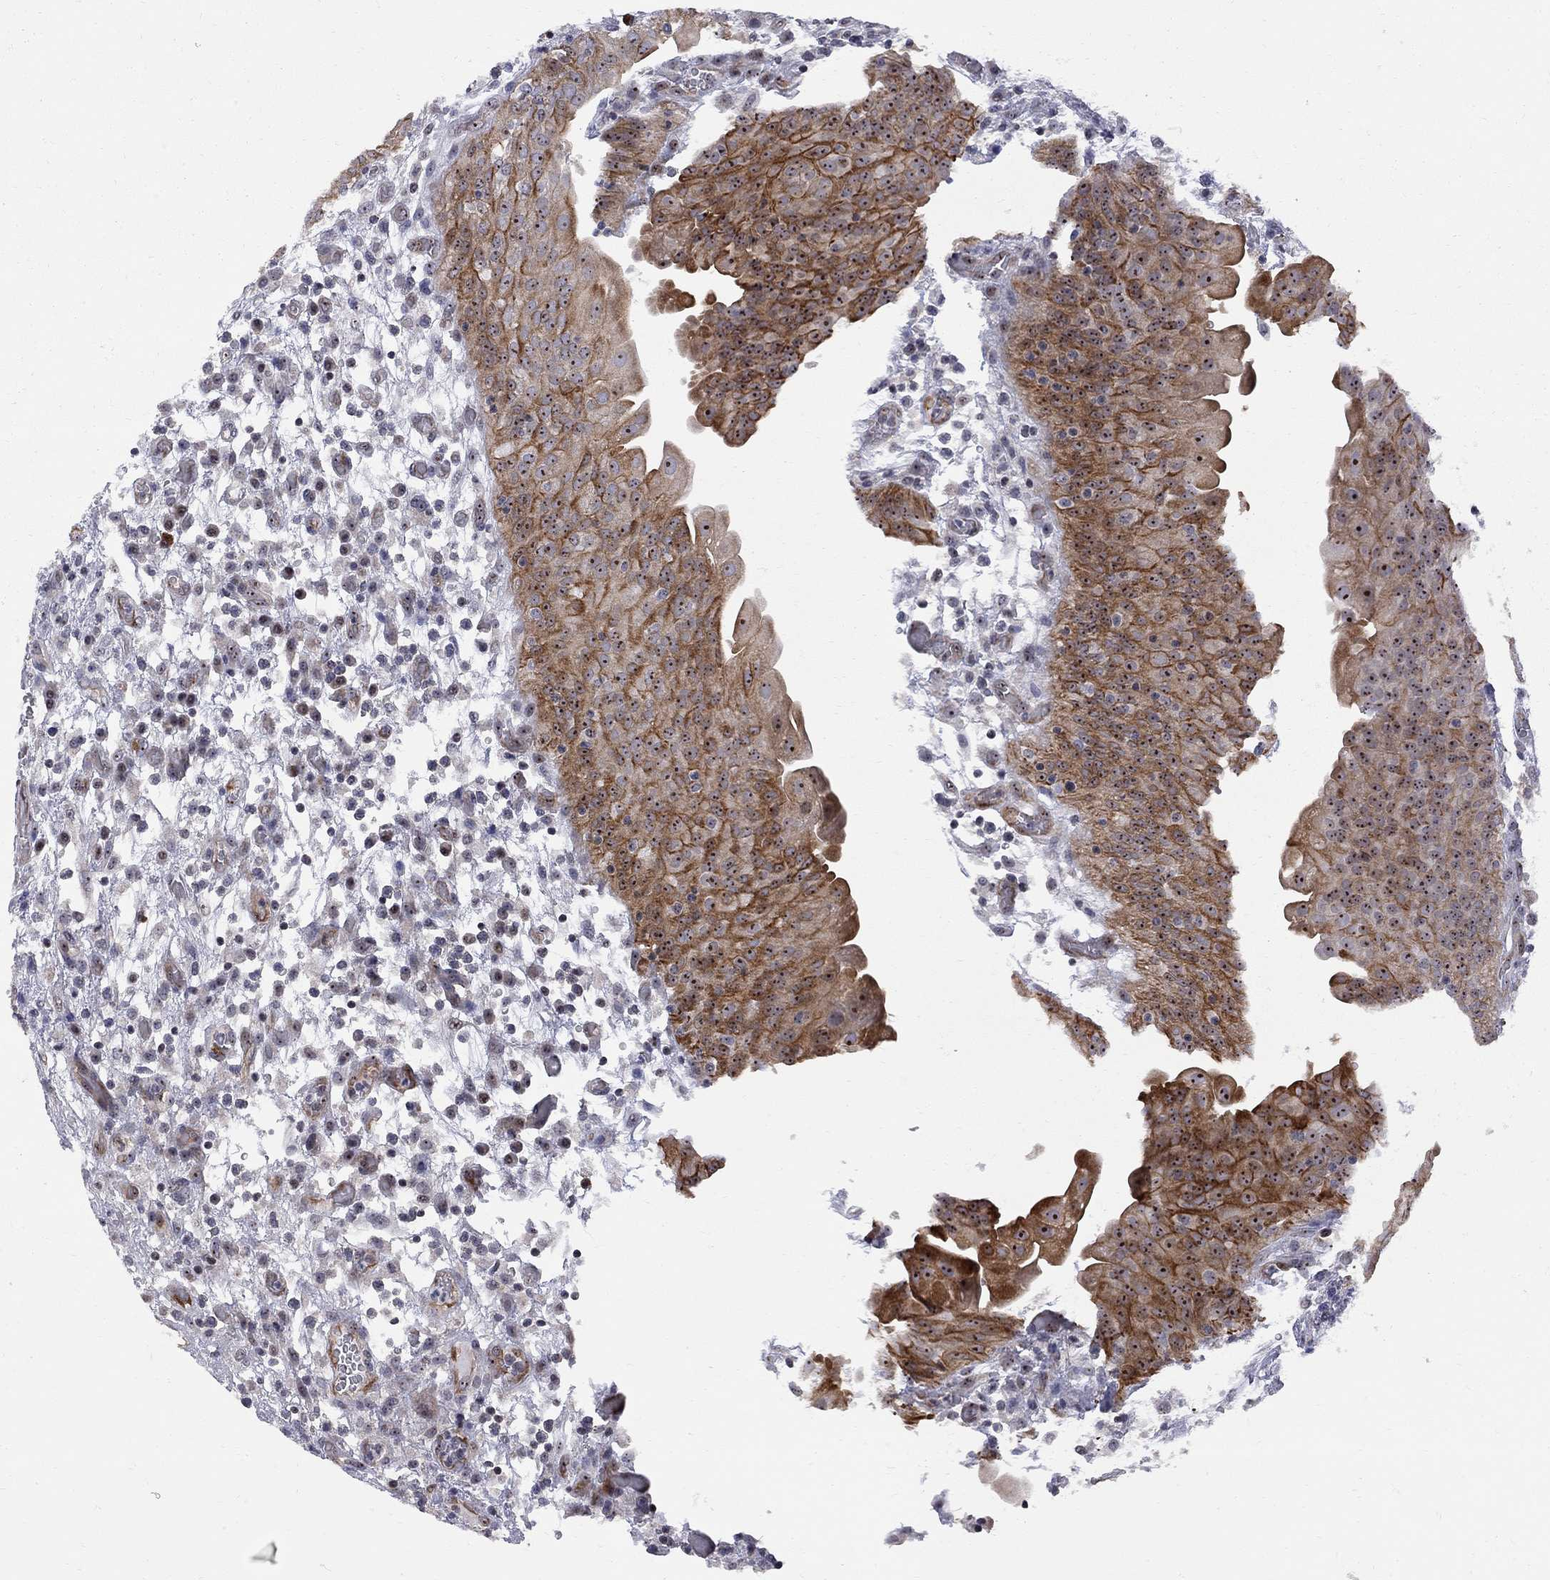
{"staining": {"intensity": "moderate", "quantity": "25%-75%", "location": "cytoplasmic/membranous,nuclear"}, "tissue": "urothelial cancer", "cell_type": "Tumor cells", "image_type": "cancer", "snomed": [{"axis": "morphology", "description": "Urothelial carcinoma, High grade"}, {"axis": "topography", "description": "Urinary bladder"}], "caption": "Tumor cells exhibit moderate cytoplasmic/membranous and nuclear staining in approximately 25%-75% of cells in urothelial cancer.", "gene": "DHX33", "patient": {"sex": "male", "age": 60}}